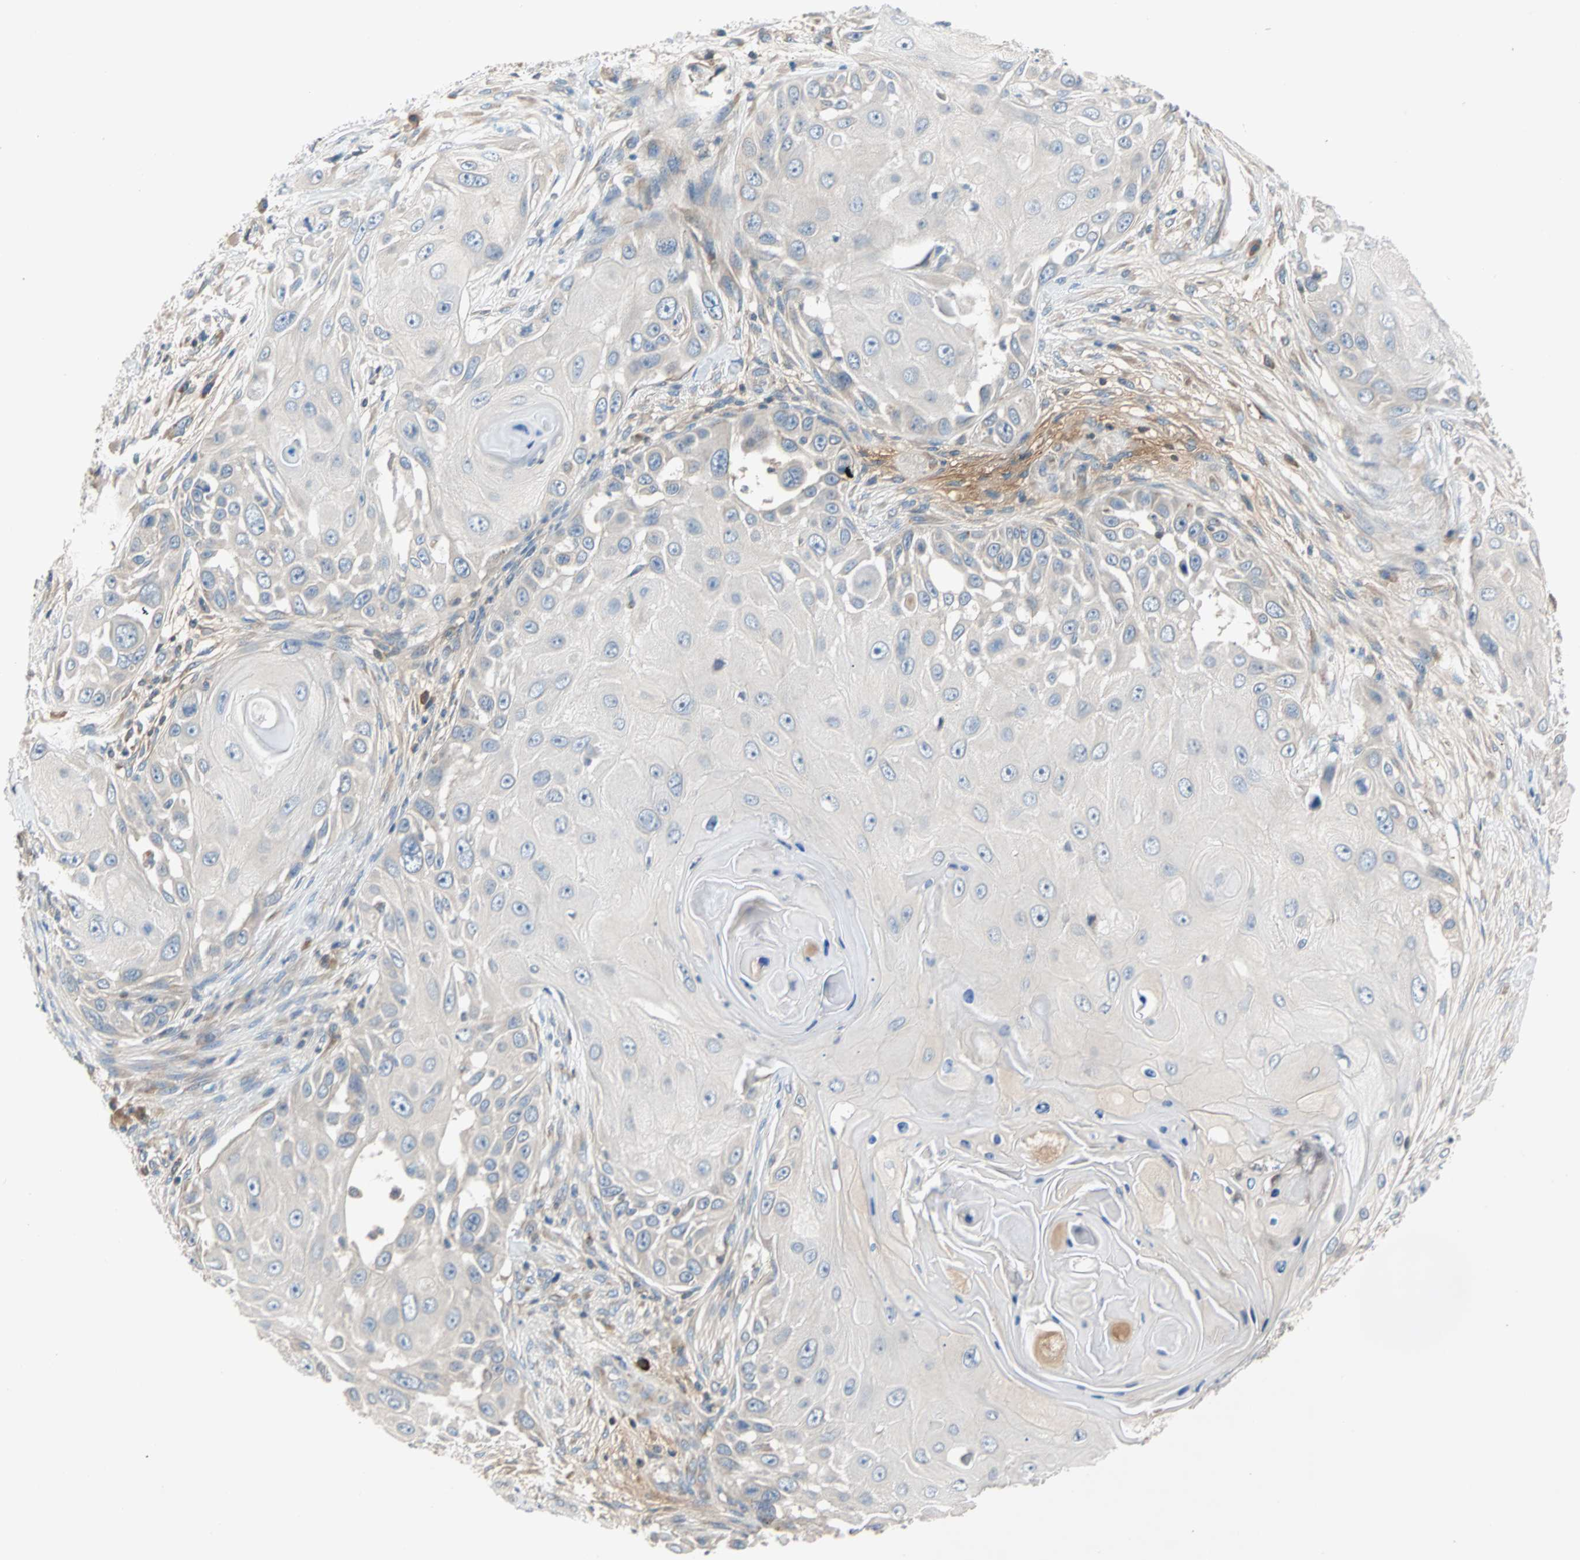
{"staining": {"intensity": "negative", "quantity": "none", "location": "none"}, "tissue": "skin cancer", "cell_type": "Tumor cells", "image_type": "cancer", "snomed": [{"axis": "morphology", "description": "Squamous cell carcinoma, NOS"}, {"axis": "topography", "description": "Skin"}], "caption": "Immunohistochemical staining of squamous cell carcinoma (skin) reveals no significant staining in tumor cells. (Immunohistochemistry, brightfield microscopy, high magnification).", "gene": "MAP4K1", "patient": {"sex": "female", "age": 44}}